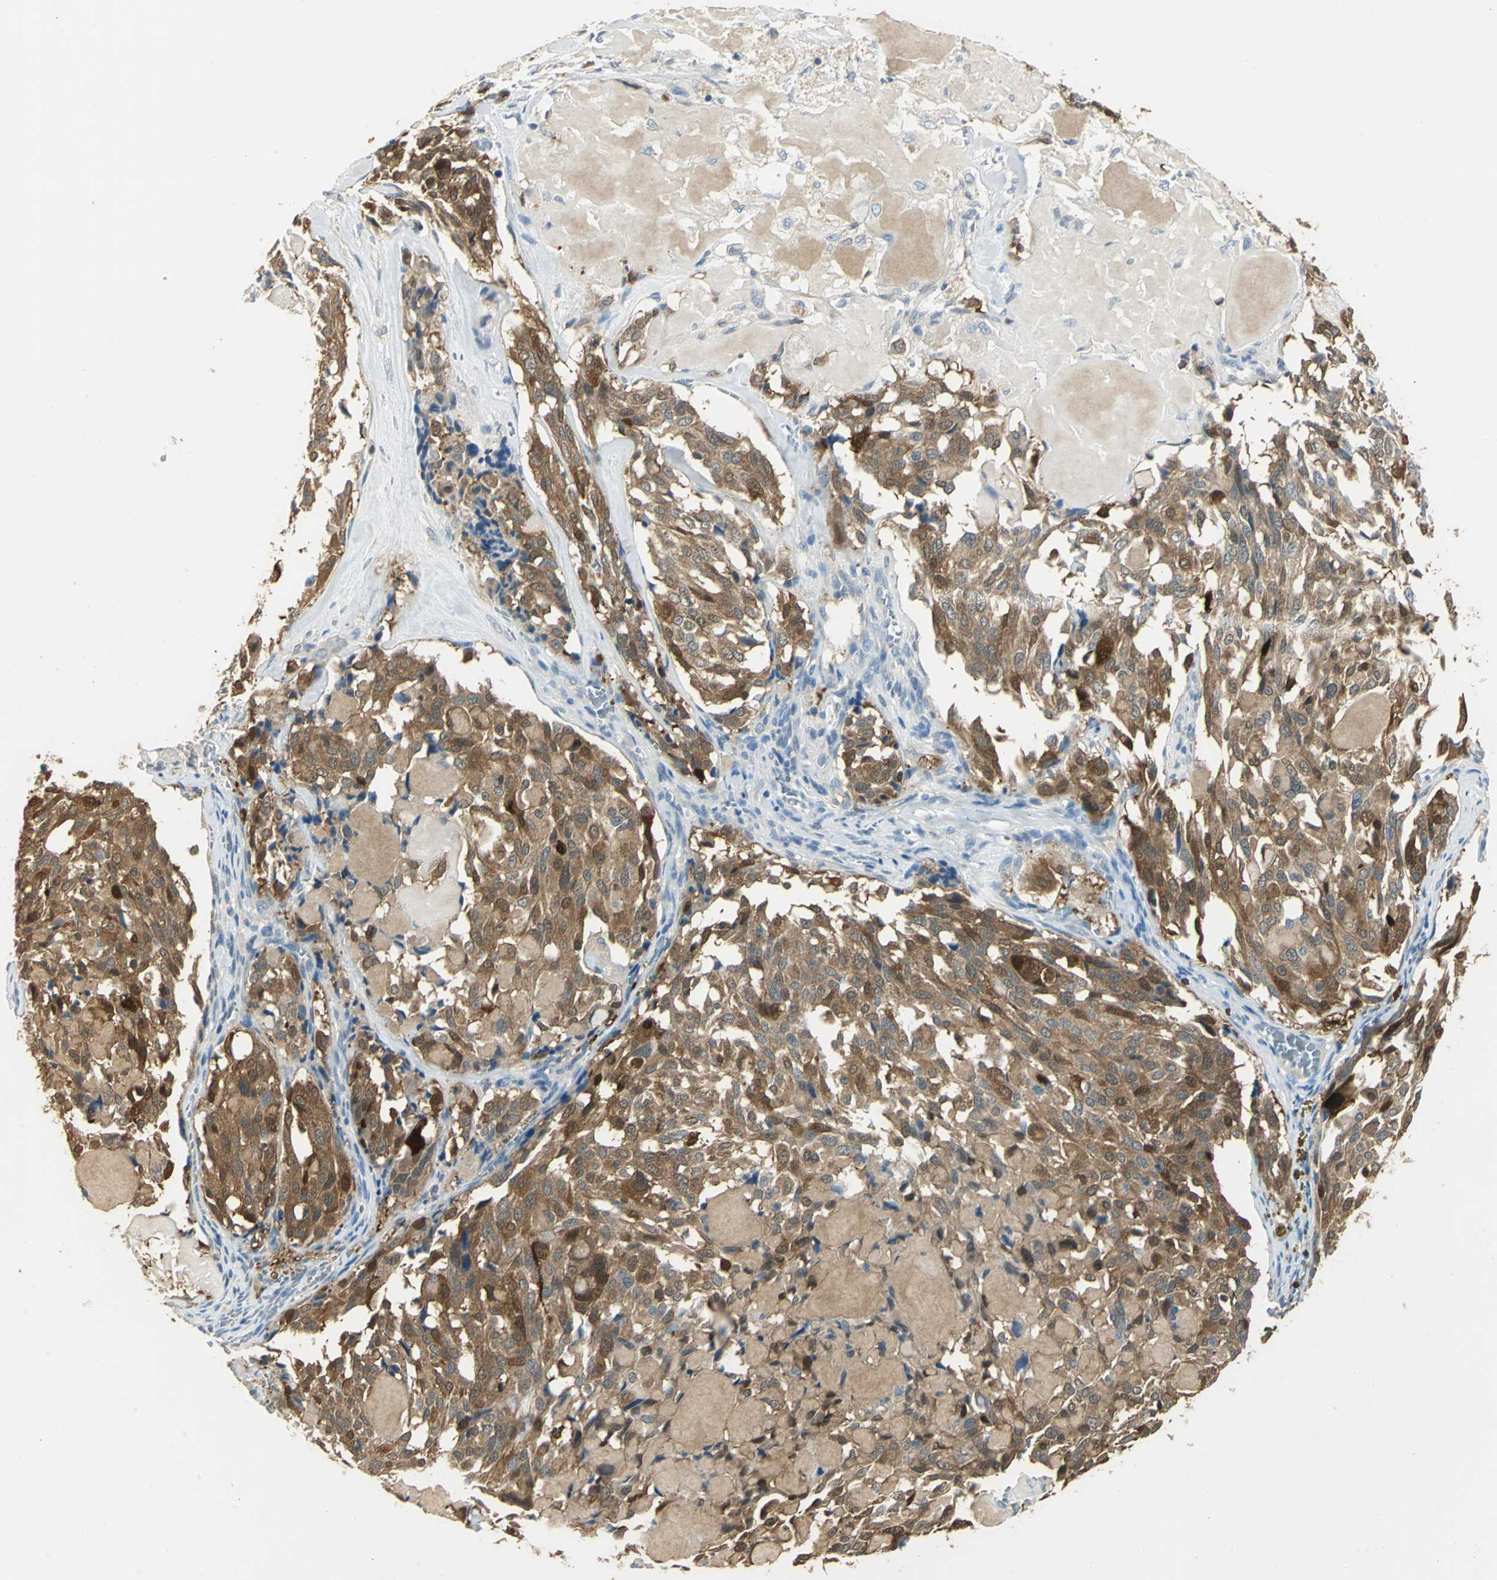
{"staining": {"intensity": "strong", "quantity": ">75%", "location": "cytoplasmic/membranous,nuclear"}, "tissue": "thyroid cancer", "cell_type": "Tumor cells", "image_type": "cancer", "snomed": [{"axis": "morphology", "description": "Carcinoma, NOS"}, {"axis": "morphology", "description": "Carcinoid, malignant, NOS"}, {"axis": "topography", "description": "Thyroid gland"}], "caption": "This photomicrograph shows thyroid carcinoid (malignant) stained with IHC to label a protein in brown. The cytoplasmic/membranous and nuclear of tumor cells show strong positivity for the protein. Nuclei are counter-stained blue.", "gene": "UCHL1", "patient": {"sex": "male", "age": 33}}